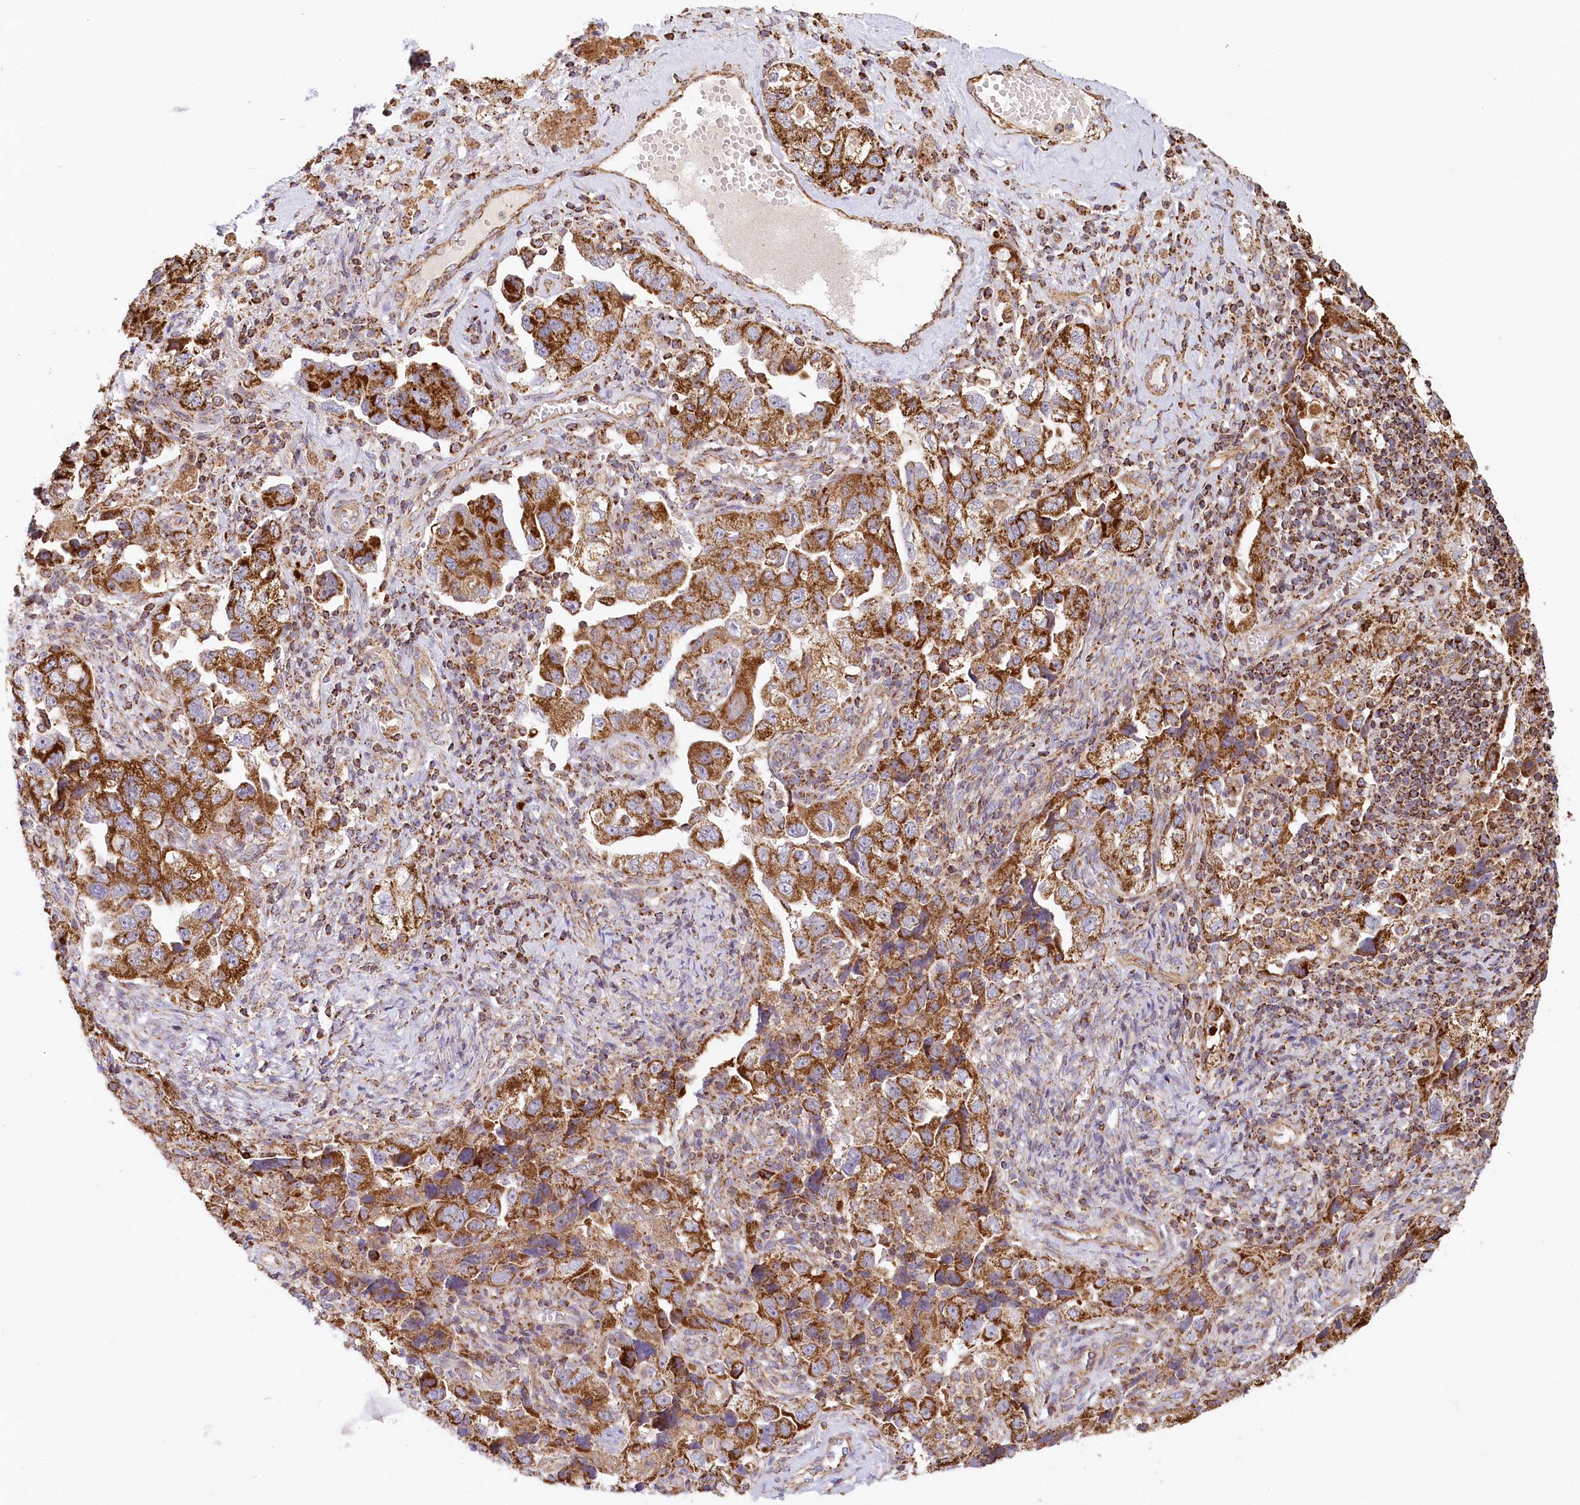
{"staining": {"intensity": "strong", "quantity": ">75%", "location": "cytoplasmic/membranous"}, "tissue": "ovarian cancer", "cell_type": "Tumor cells", "image_type": "cancer", "snomed": [{"axis": "morphology", "description": "Carcinoma, NOS"}, {"axis": "morphology", "description": "Cystadenocarcinoma, serous, NOS"}, {"axis": "topography", "description": "Ovary"}], "caption": "Immunohistochemical staining of ovarian cancer displays strong cytoplasmic/membranous protein expression in approximately >75% of tumor cells.", "gene": "UMPS", "patient": {"sex": "female", "age": 69}}